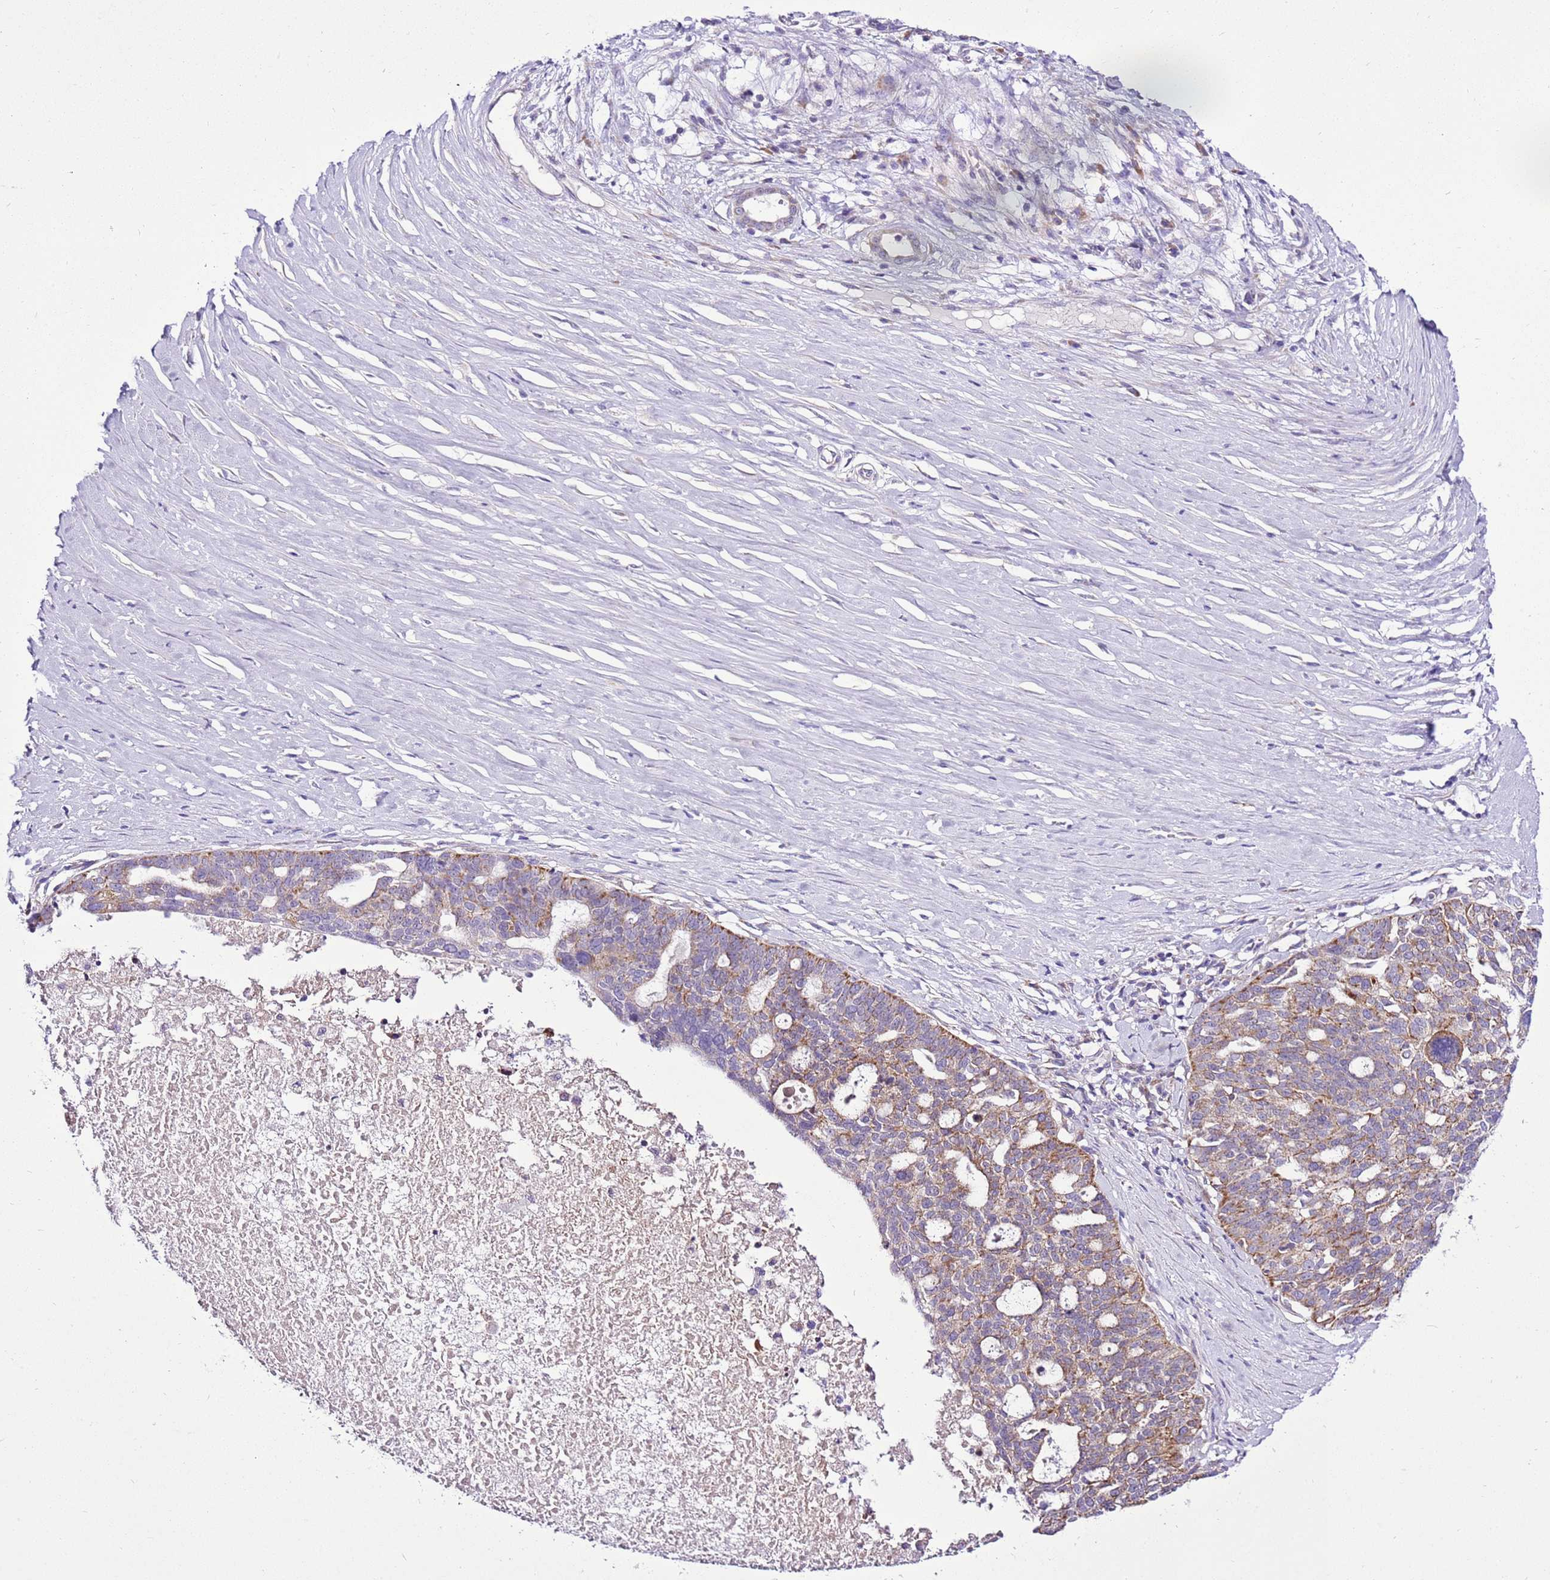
{"staining": {"intensity": "moderate", "quantity": ">75%", "location": "cytoplasmic/membranous"}, "tissue": "ovarian cancer", "cell_type": "Tumor cells", "image_type": "cancer", "snomed": [{"axis": "morphology", "description": "Cystadenocarcinoma, serous, NOS"}, {"axis": "topography", "description": "Ovary"}], "caption": "This is an image of IHC staining of ovarian serous cystadenocarcinoma, which shows moderate expression in the cytoplasmic/membranous of tumor cells.", "gene": "MRPL36", "patient": {"sex": "female", "age": 59}}